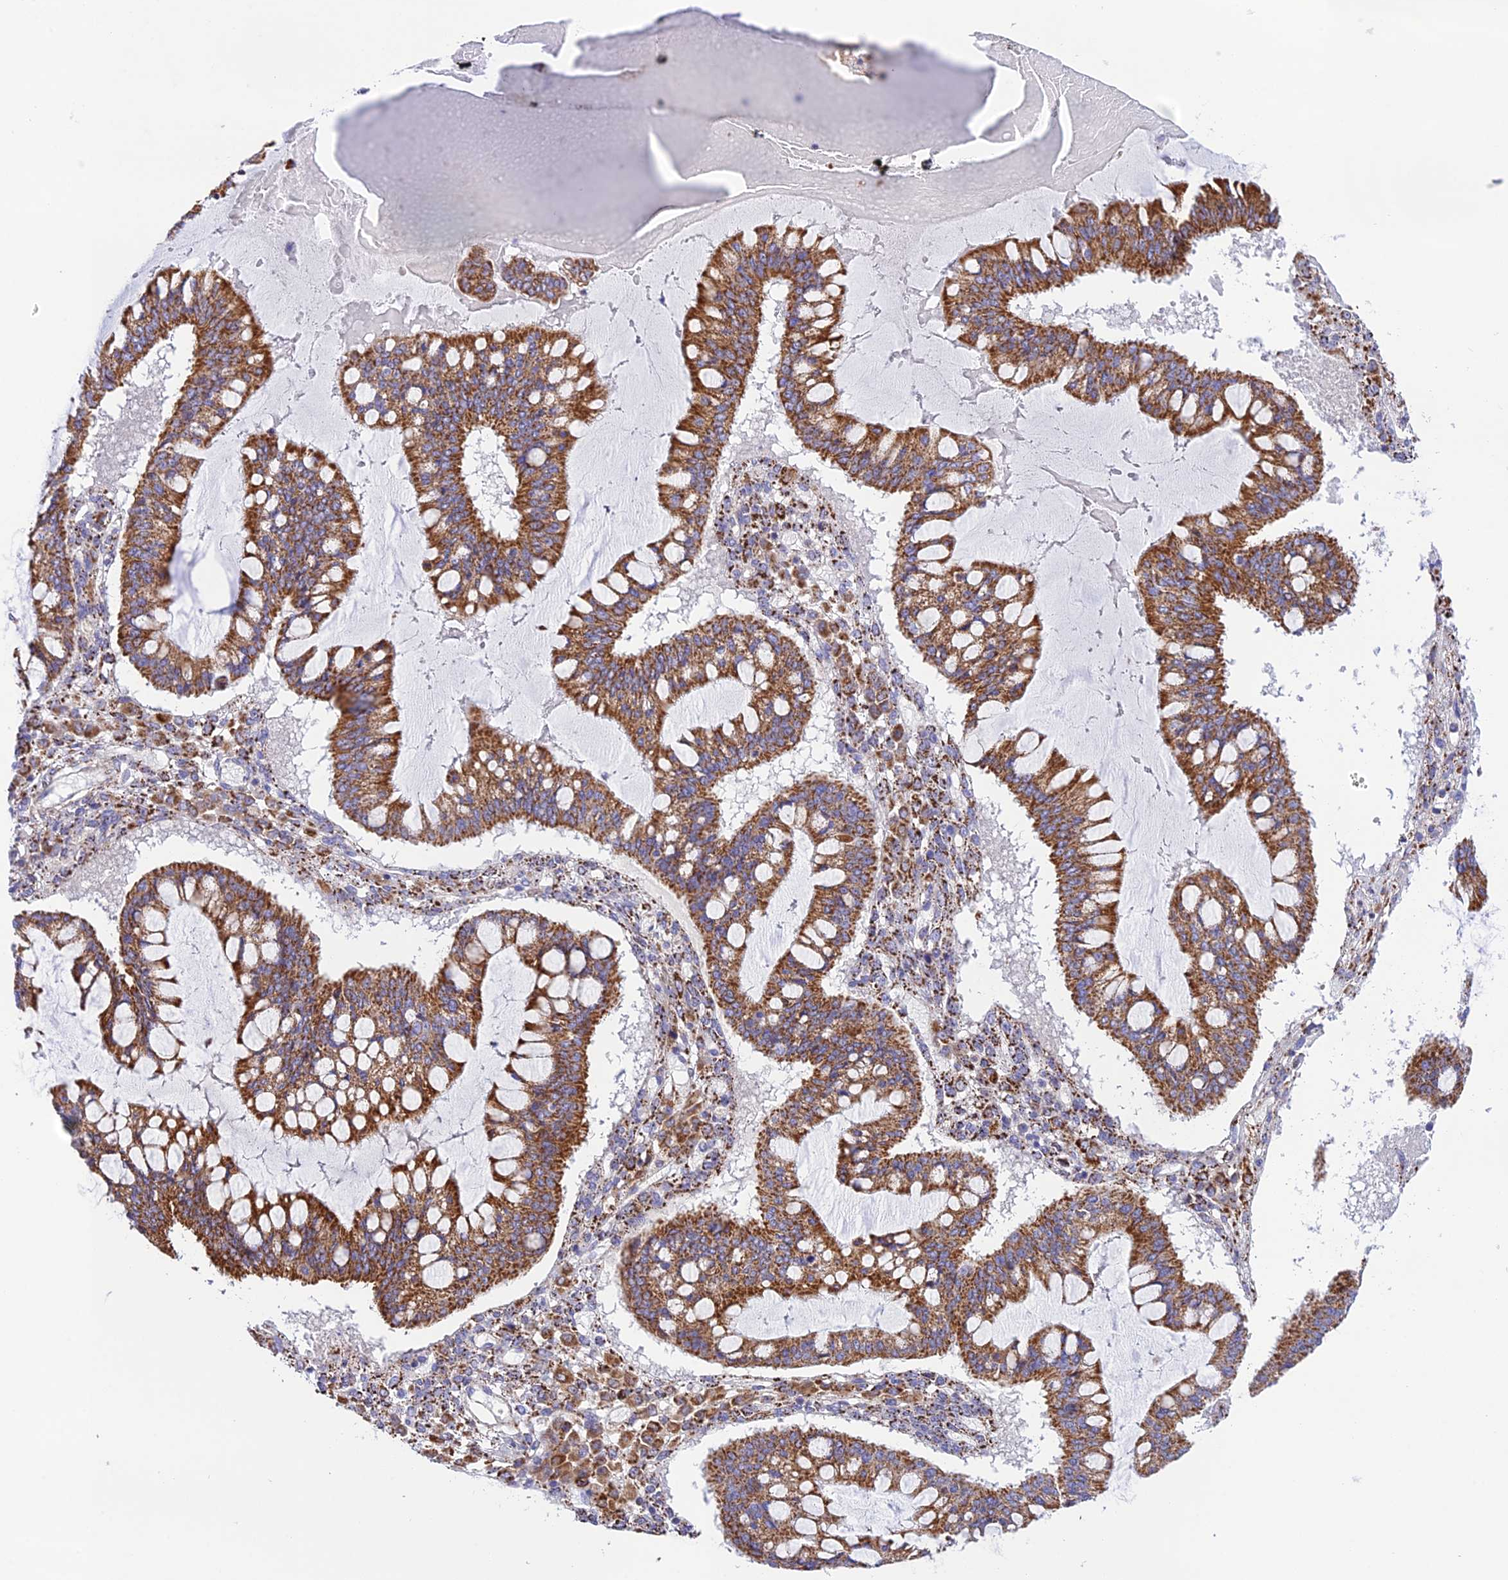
{"staining": {"intensity": "moderate", "quantity": ">75%", "location": "cytoplasmic/membranous"}, "tissue": "ovarian cancer", "cell_type": "Tumor cells", "image_type": "cancer", "snomed": [{"axis": "morphology", "description": "Cystadenocarcinoma, mucinous, NOS"}, {"axis": "topography", "description": "Ovary"}], "caption": "Immunohistochemical staining of human ovarian cancer exhibits moderate cytoplasmic/membranous protein staining in approximately >75% of tumor cells.", "gene": "HSDL2", "patient": {"sex": "female", "age": 73}}